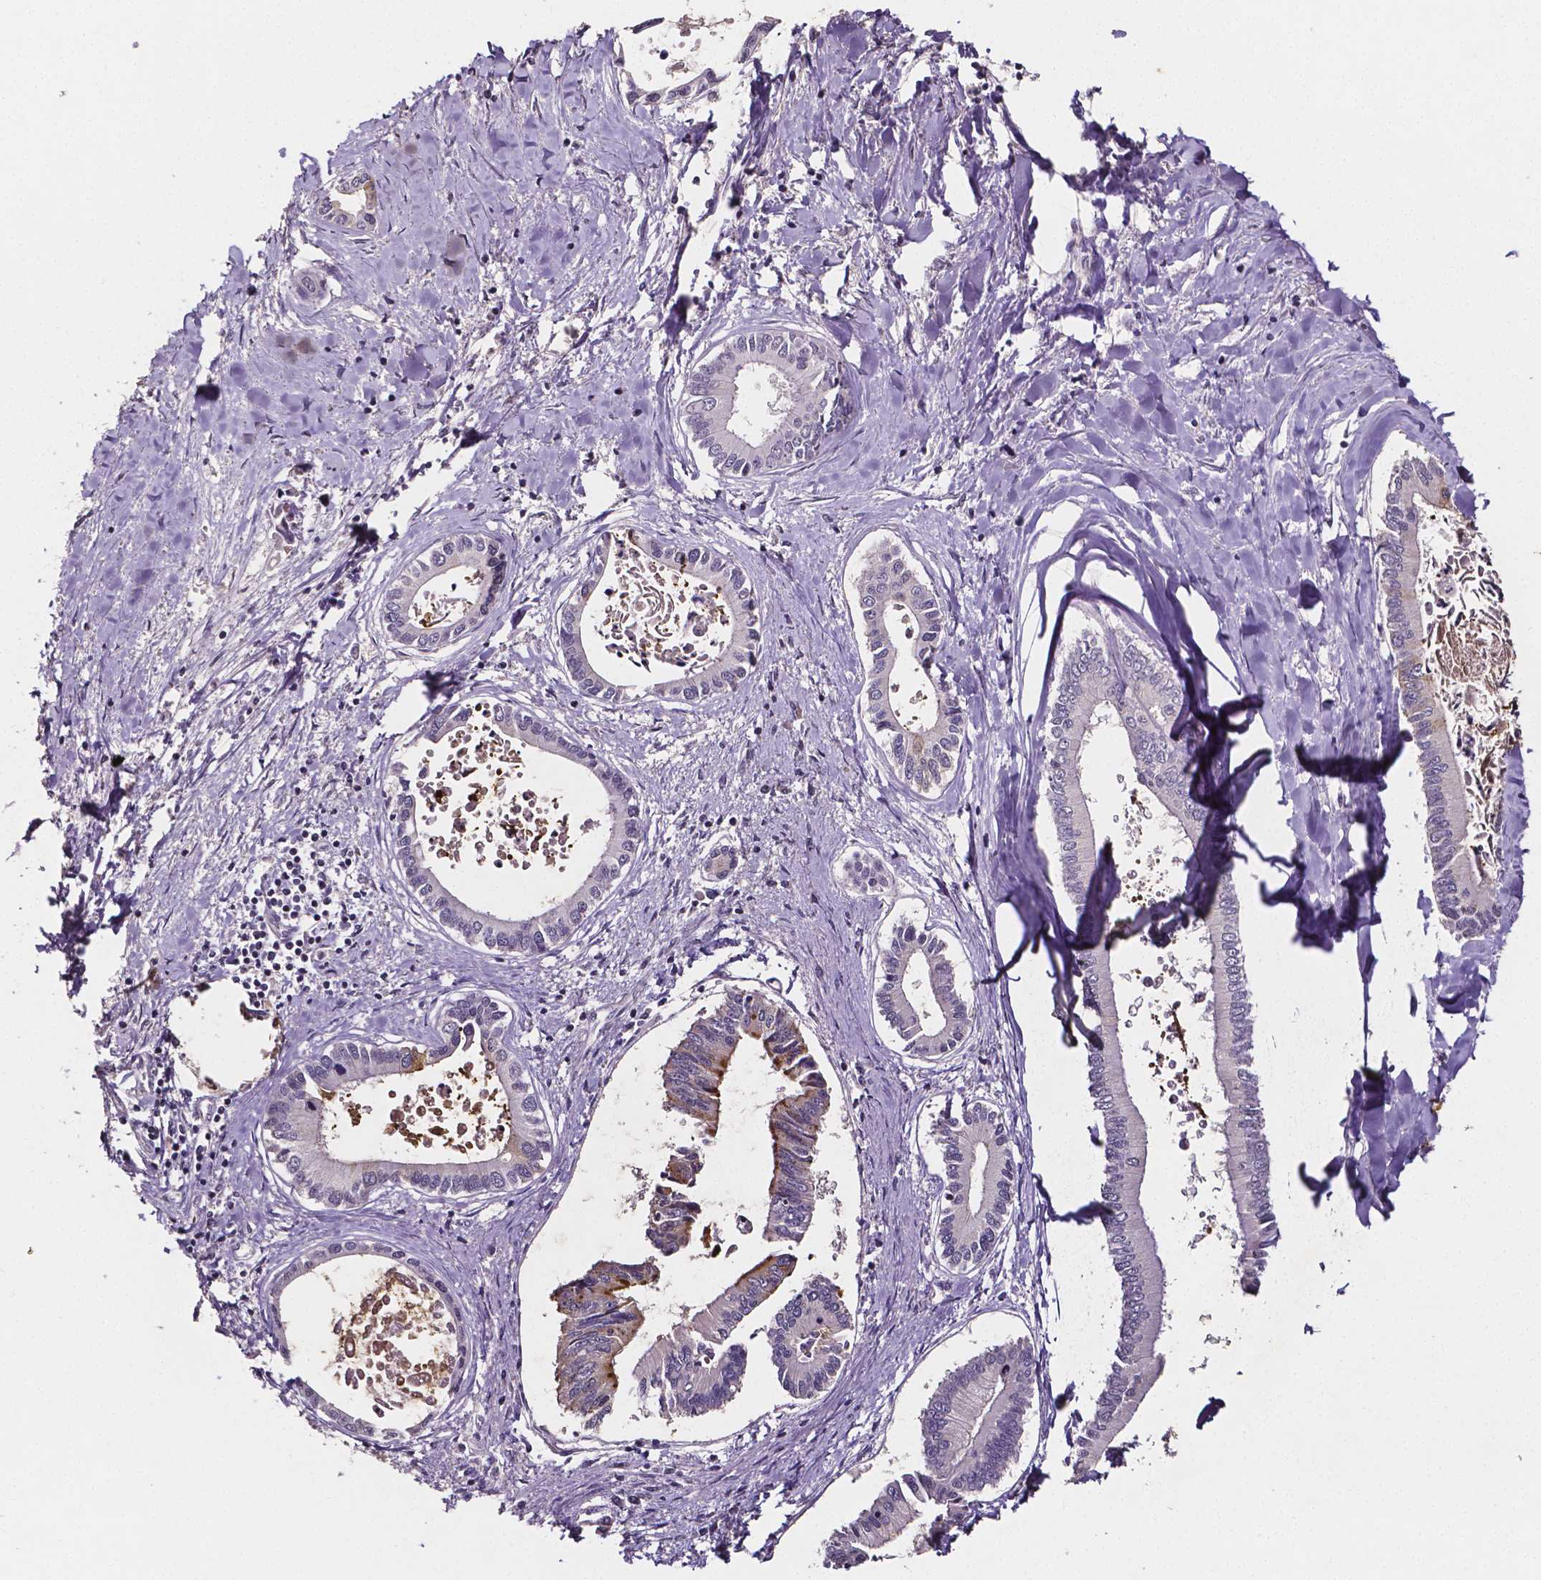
{"staining": {"intensity": "negative", "quantity": "none", "location": "none"}, "tissue": "liver cancer", "cell_type": "Tumor cells", "image_type": "cancer", "snomed": [{"axis": "morphology", "description": "Cholangiocarcinoma"}, {"axis": "topography", "description": "Liver"}], "caption": "The immunohistochemistry (IHC) image has no significant positivity in tumor cells of liver cancer (cholangiocarcinoma) tissue. (DAB (3,3'-diaminobenzidine) immunohistochemistry with hematoxylin counter stain).", "gene": "NRGN", "patient": {"sex": "male", "age": 66}}